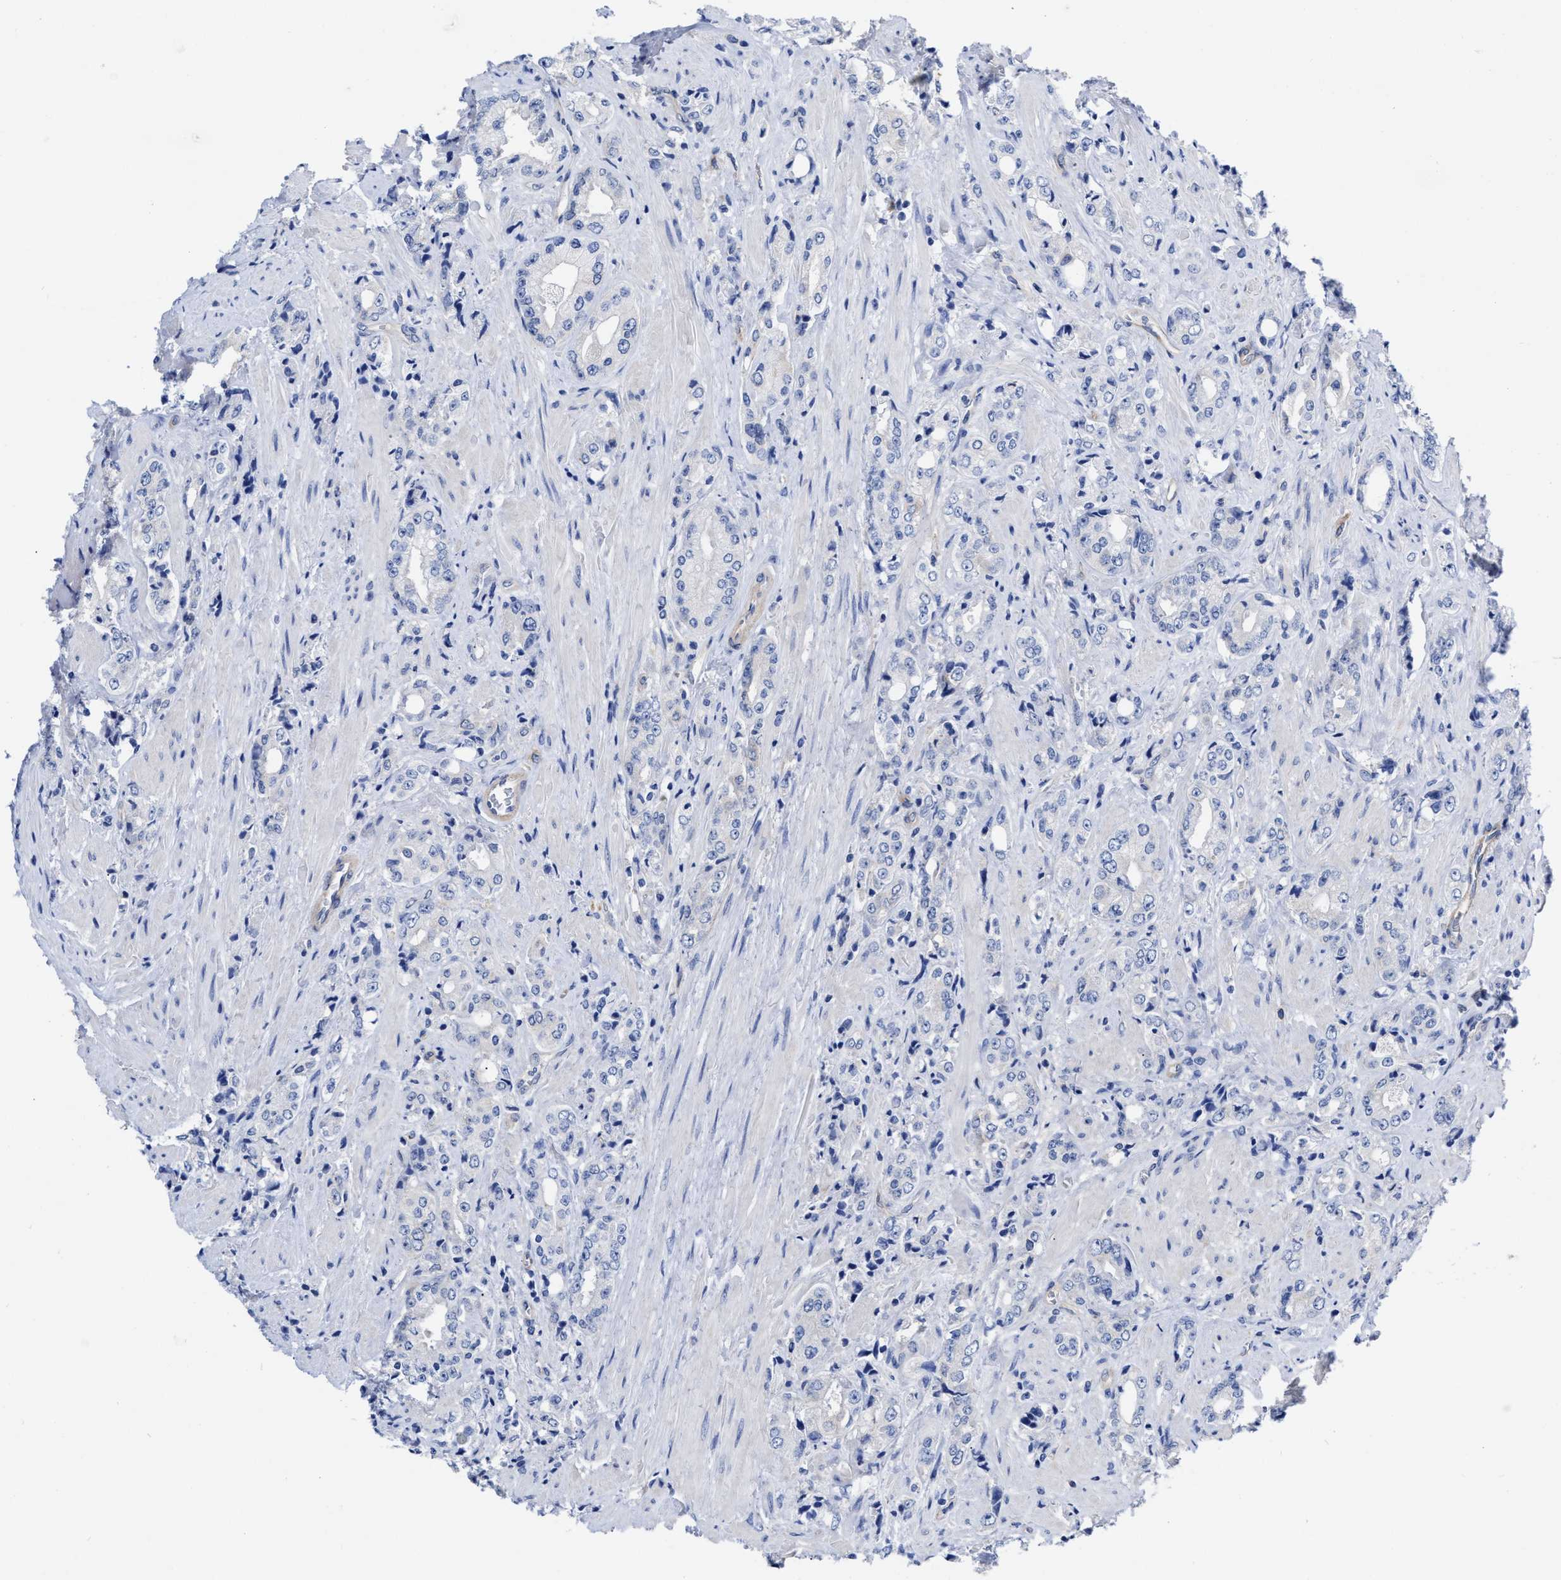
{"staining": {"intensity": "negative", "quantity": "none", "location": "none"}, "tissue": "prostate cancer", "cell_type": "Tumor cells", "image_type": "cancer", "snomed": [{"axis": "morphology", "description": "Adenocarcinoma, High grade"}, {"axis": "topography", "description": "Prostate"}], "caption": "DAB (3,3'-diaminobenzidine) immunohistochemical staining of human high-grade adenocarcinoma (prostate) exhibits no significant positivity in tumor cells.", "gene": "IRAG2", "patient": {"sex": "male", "age": 61}}